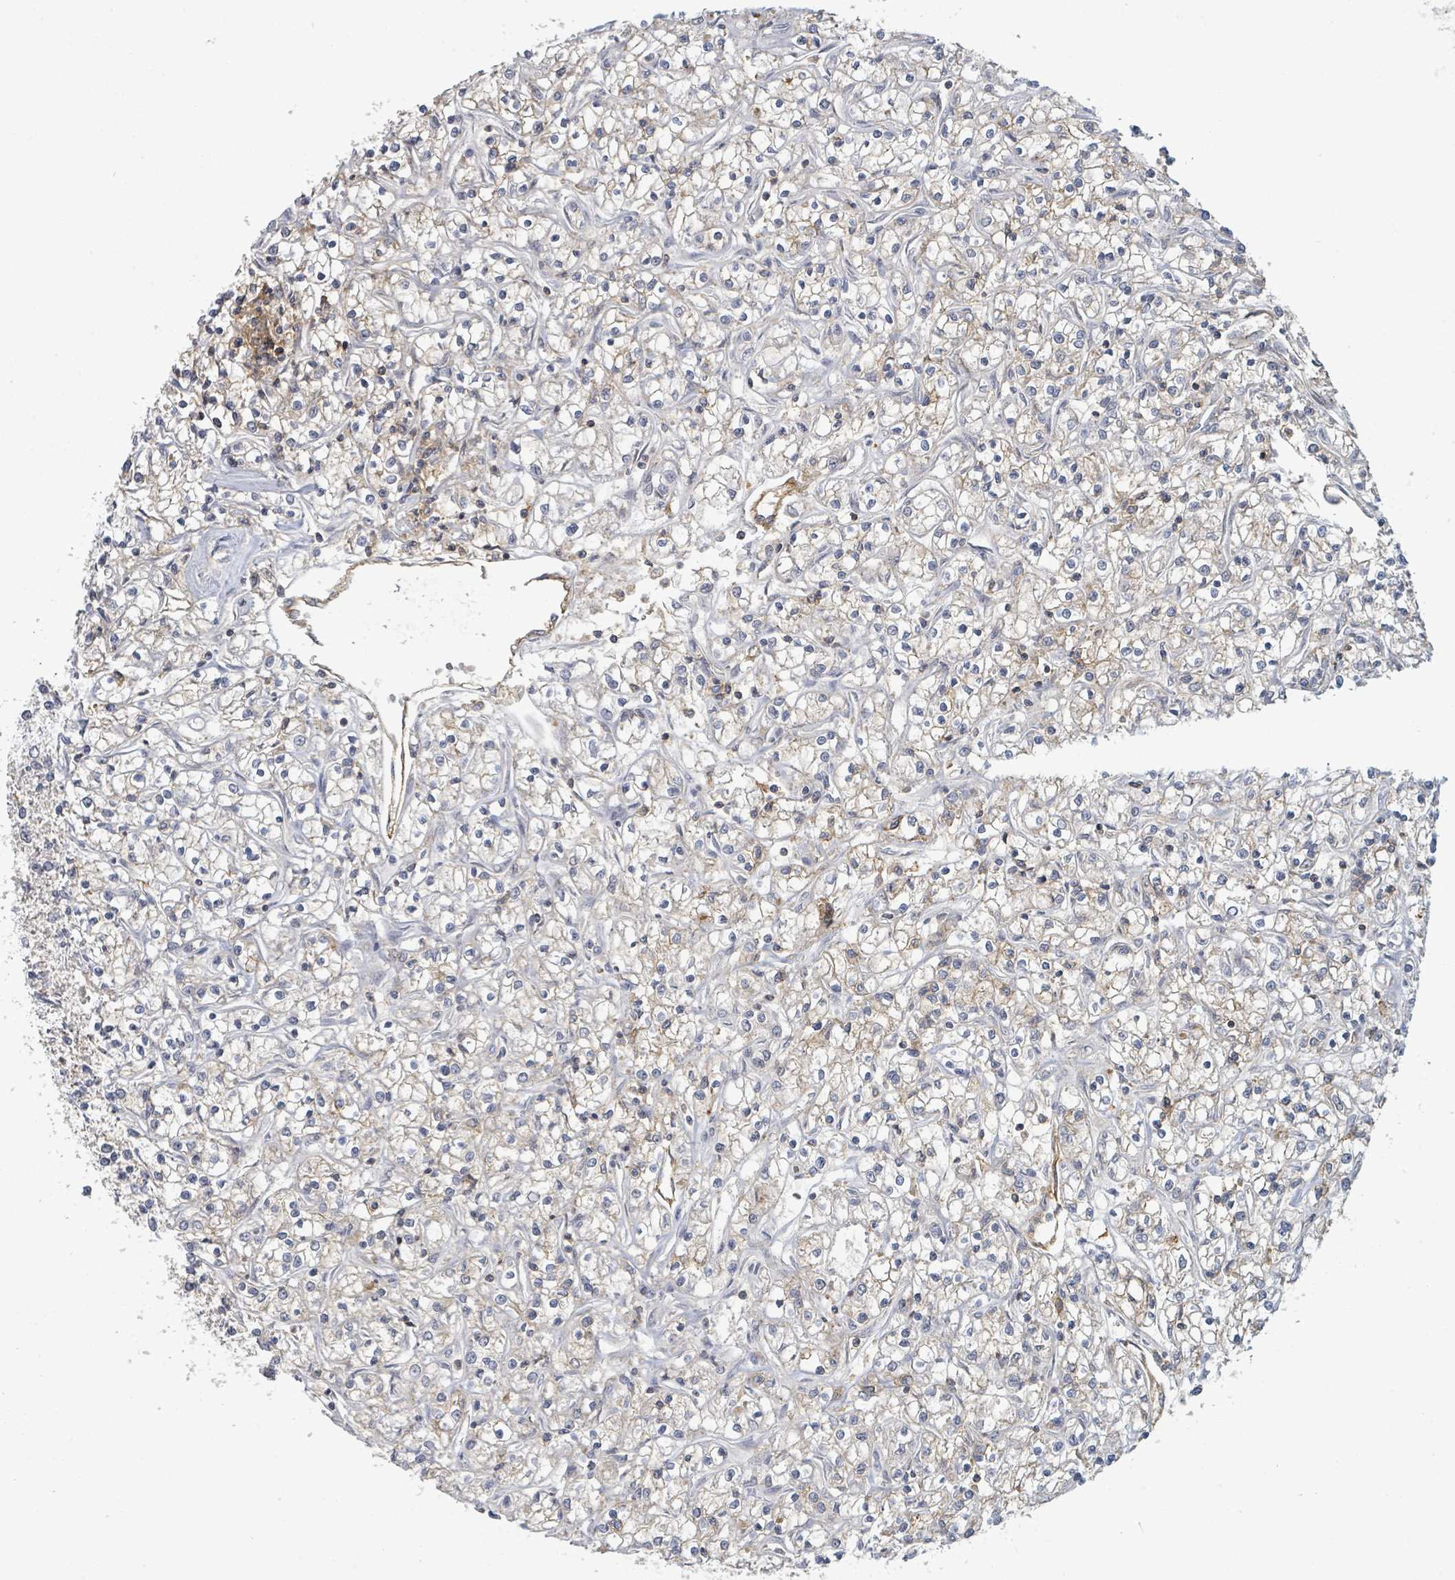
{"staining": {"intensity": "weak", "quantity": "25%-75%", "location": "cytoplasmic/membranous"}, "tissue": "renal cancer", "cell_type": "Tumor cells", "image_type": "cancer", "snomed": [{"axis": "morphology", "description": "Adenocarcinoma, NOS"}, {"axis": "topography", "description": "Kidney"}], "caption": "Immunohistochemical staining of human adenocarcinoma (renal) shows low levels of weak cytoplasmic/membranous protein staining in approximately 25%-75% of tumor cells.", "gene": "TNFRSF14", "patient": {"sex": "female", "age": 59}}